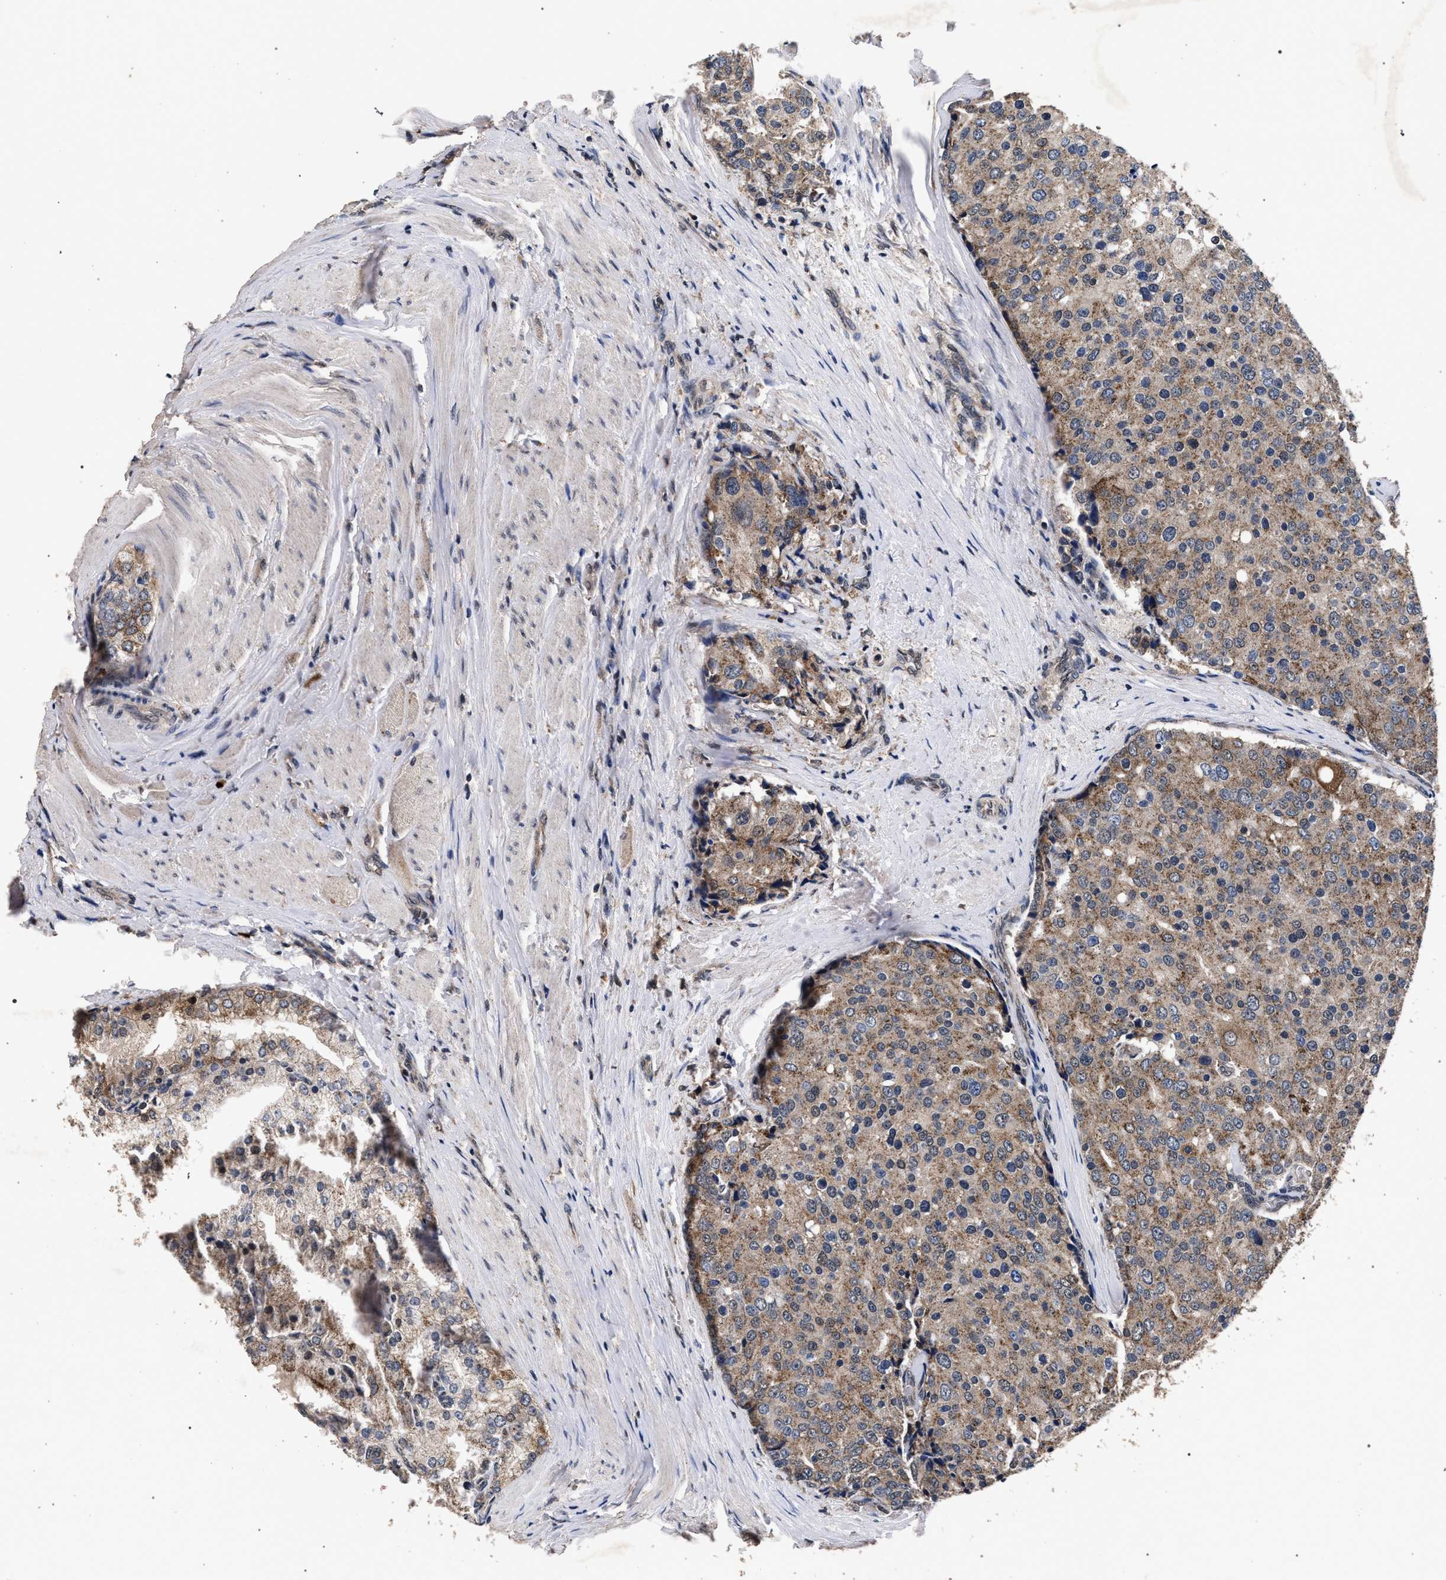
{"staining": {"intensity": "moderate", "quantity": ">75%", "location": "cytoplasmic/membranous,nuclear"}, "tissue": "prostate cancer", "cell_type": "Tumor cells", "image_type": "cancer", "snomed": [{"axis": "morphology", "description": "Adenocarcinoma, High grade"}, {"axis": "topography", "description": "Prostate"}], "caption": "DAB (3,3'-diaminobenzidine) immunohistochemical staining of human prostate cancer (high-grade adenocarcinoma) reveals moderate cytoplasmic/membranous and nuclear protein staining in about >75% of tumor cells.", "gene": "ACOX1", "patient": {"sex": "male", "age": 50}}